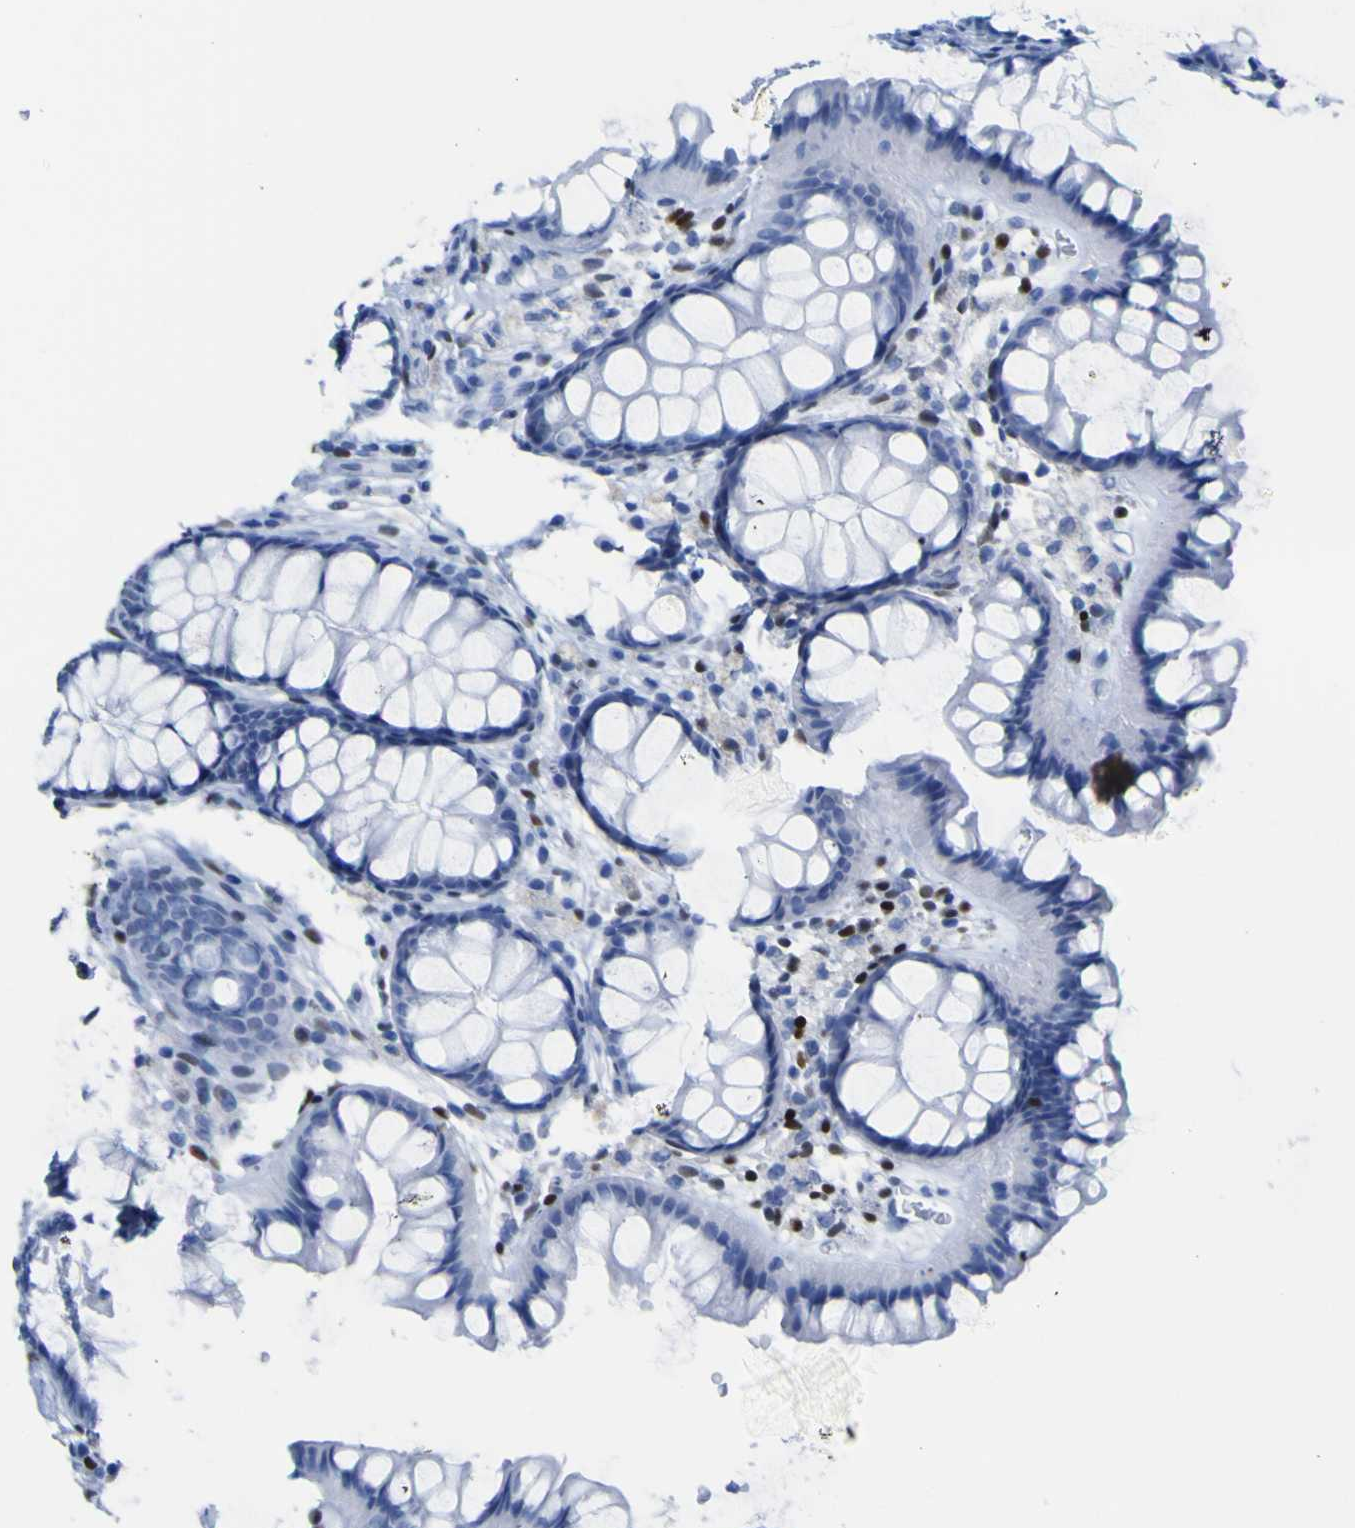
{"staining": {"intensity": "negative", "quantity": "none", "location": "none"}, "tissue": "colon", "cell_type": "Endothelial cells", "image_type": "normal", "snomed": [{"axis": "morphology", "description": "Normal tissue, NOS"}, {"axis": "topography", "description": "Colon"}], "caption": "High magnification brightfield microscopy of benign colon stained with DAB (brown) and counterstained with hematoxylin (blue): endothelial cells show no significant expression. Nuclei are stained in blue.", "gene": "DACH1", "patient": {"sex": "female", "age": 55}}